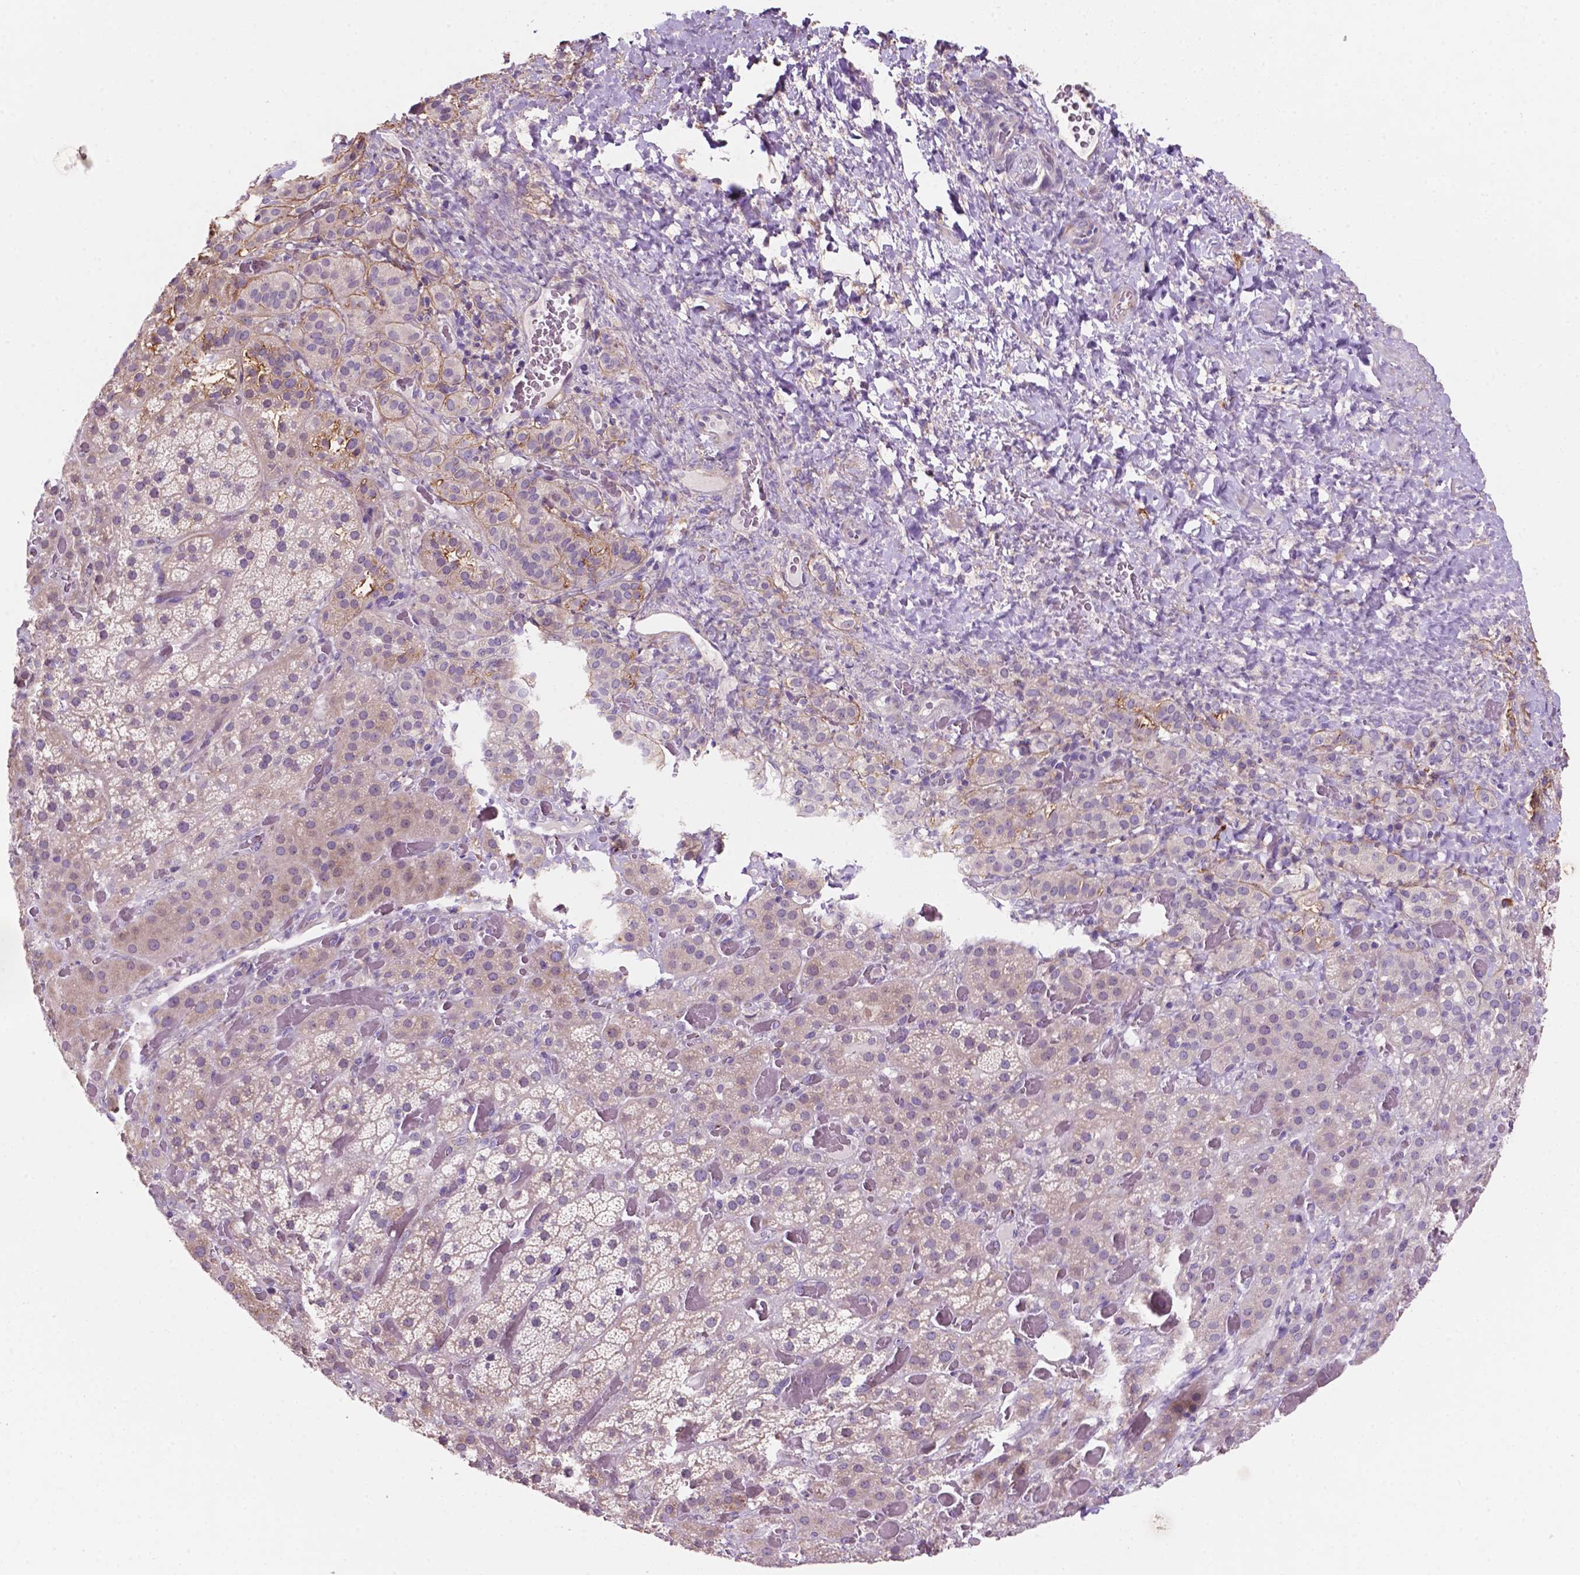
{"staining": {"intensity": "weak", "quantity": "<25%", "location": "cytoplasmic/membranous"}, "tissue": "adrenal gland", "cell_type": "Glandular cells", "image_type": "normal", "snomed": [{"axis": "morphology", "description": "Normal tissue, NOS"}, {"axis": "topography", "description": "Adrenal gland"}], "caption": "Human adrenal gland stained for a protein using immunohistochemistry reveals no staining in glandular cells.", "gene": "MKRN2OS", "patient": {"sex": "male", "age": 57}}